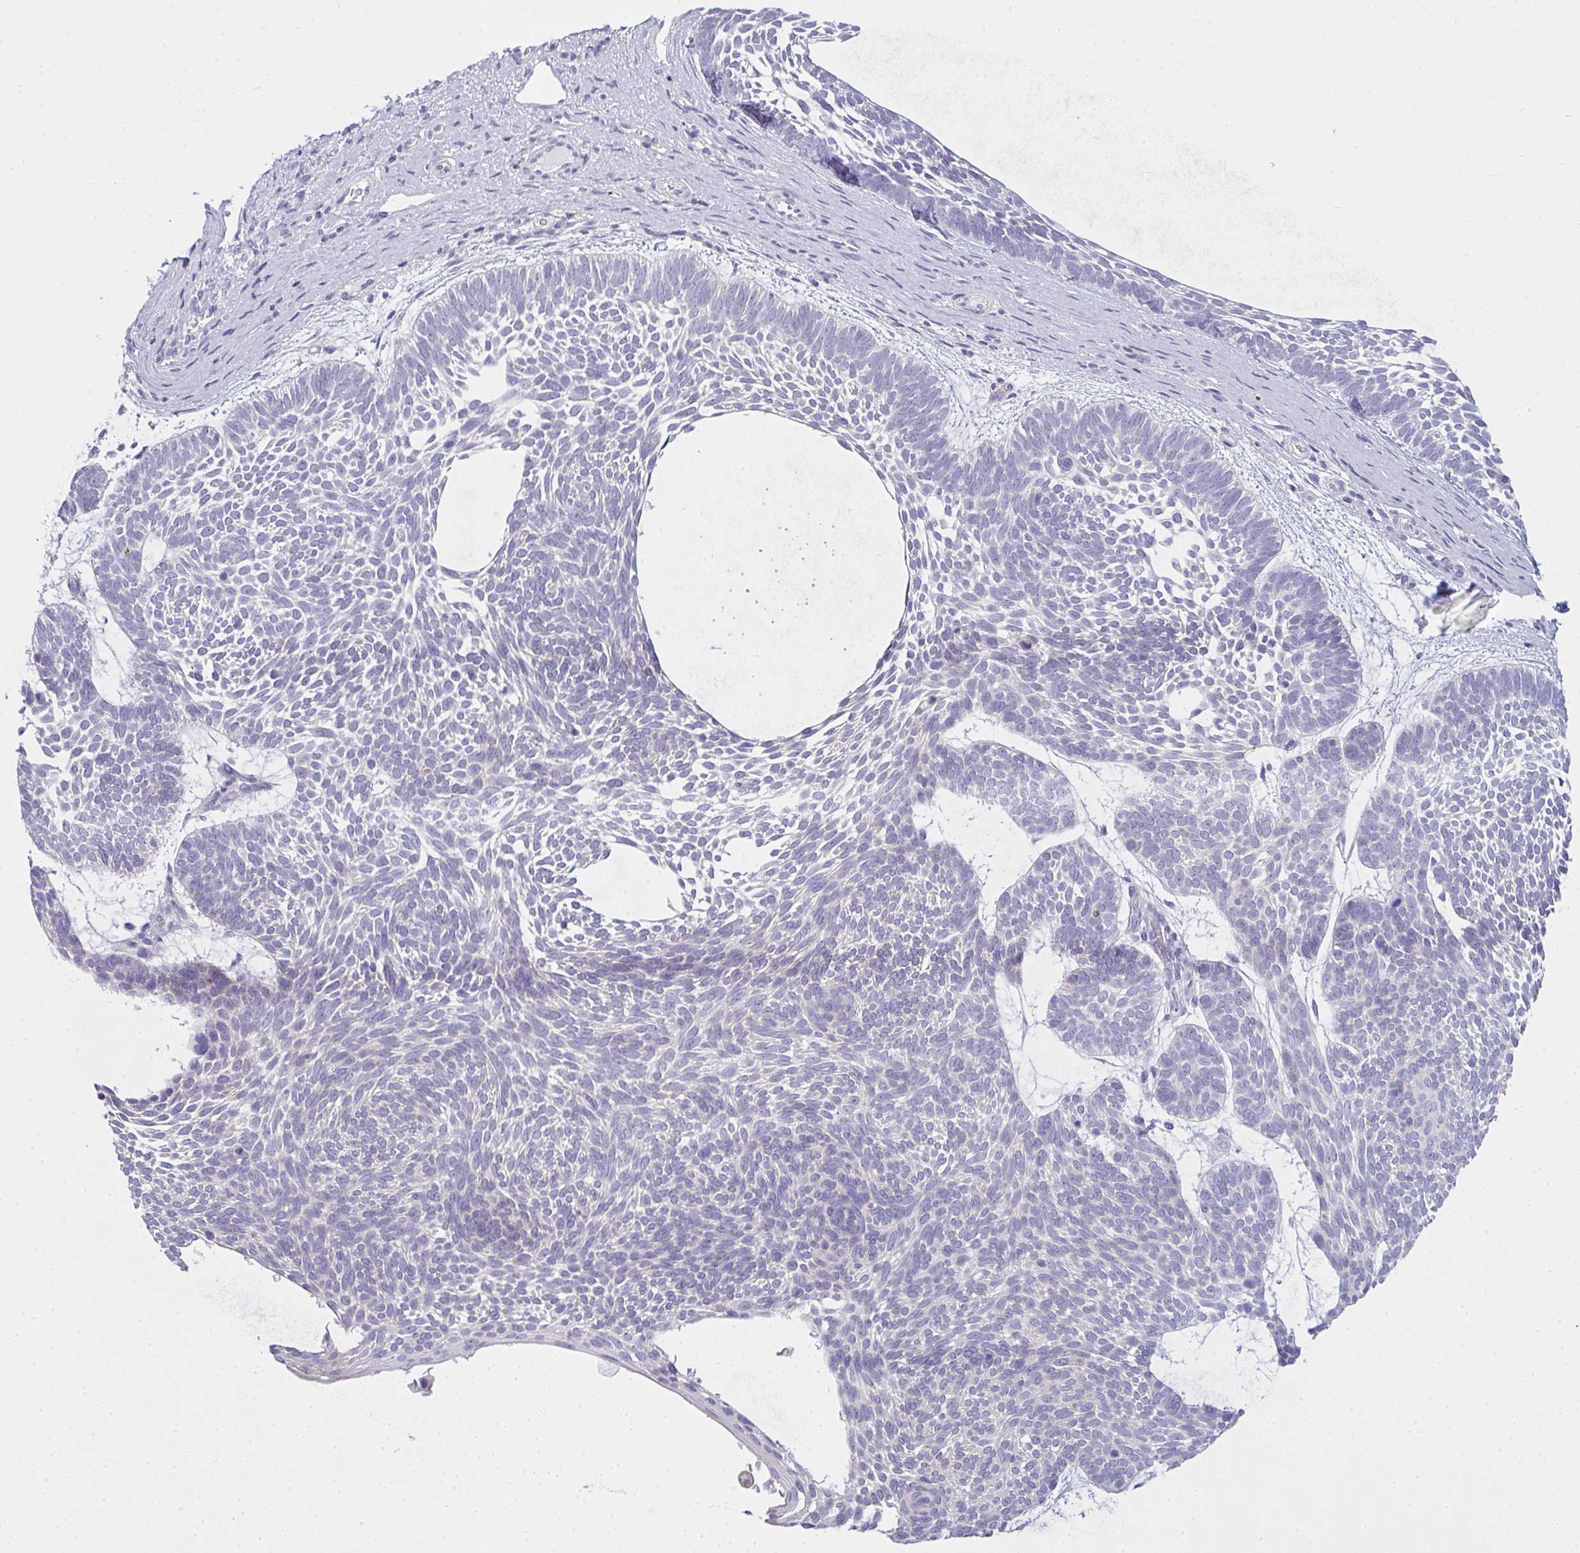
{"staining": {"intensity": "negative", "quantity": "none", "location": "none"}, "tissue": "skin cancer", "cell_type": "Tumor cells", "image_type": "cancer", "snomed": [{"axis": "morphology", "description": "Basal cell carcinoma"}, {"axis": "topography", "description": "Skin"}, {"axis": "topography", "description": "Skin of face"}], "caption": "Basal cell carcinoma (skin) was stained to show a protein in brown. There is no significant positivity in tumor cells. The staining was performed using DAB (3,3'-diaminobenzidine) to visualize the protein expression in brown, while the nuclei were stained in blue with hematoxylin (Magnification: 20x).", "gene": "GSDMB", "patient": {"sex": "male", "age": 83}}